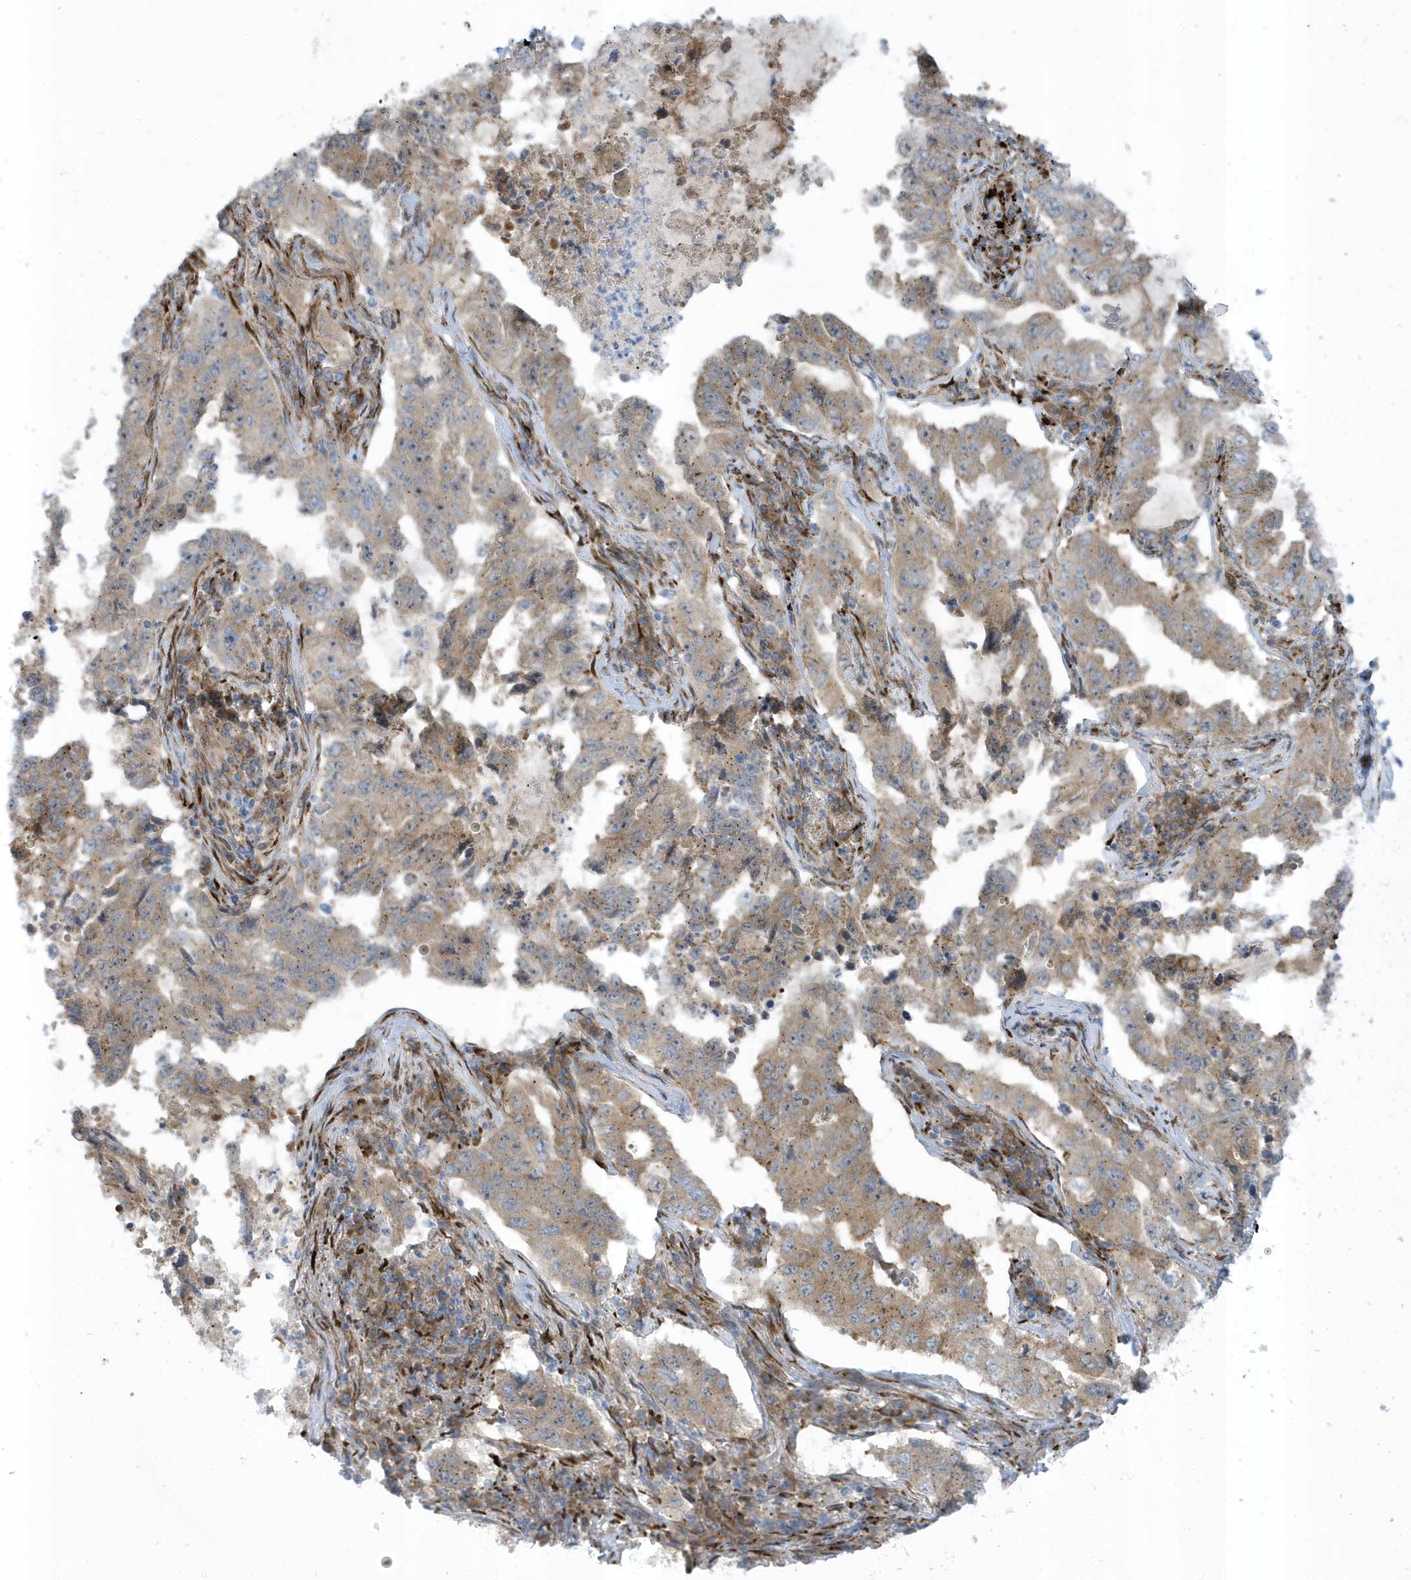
{"staining": {"intensity": "weak", "quantity": ">75%", "location": "cytoplasmic/membranous"}, "tissue": "lung cancer", "cell_type": "Tumor cells", "image_type": "cancer", "snomed": [{"axis": "morphology", "description": "Adenocarcinoma, NOS"}, {"axis": "topography", "description": "Lung"}], "caption": "Lung cancer (adenocarcinoma) stained with IHC shows weak cytoplasmic/membranous positivity in about >75% of tumor cells.", "gene": "FAM98A", "patient": {"sex": "female", "age": 51}}